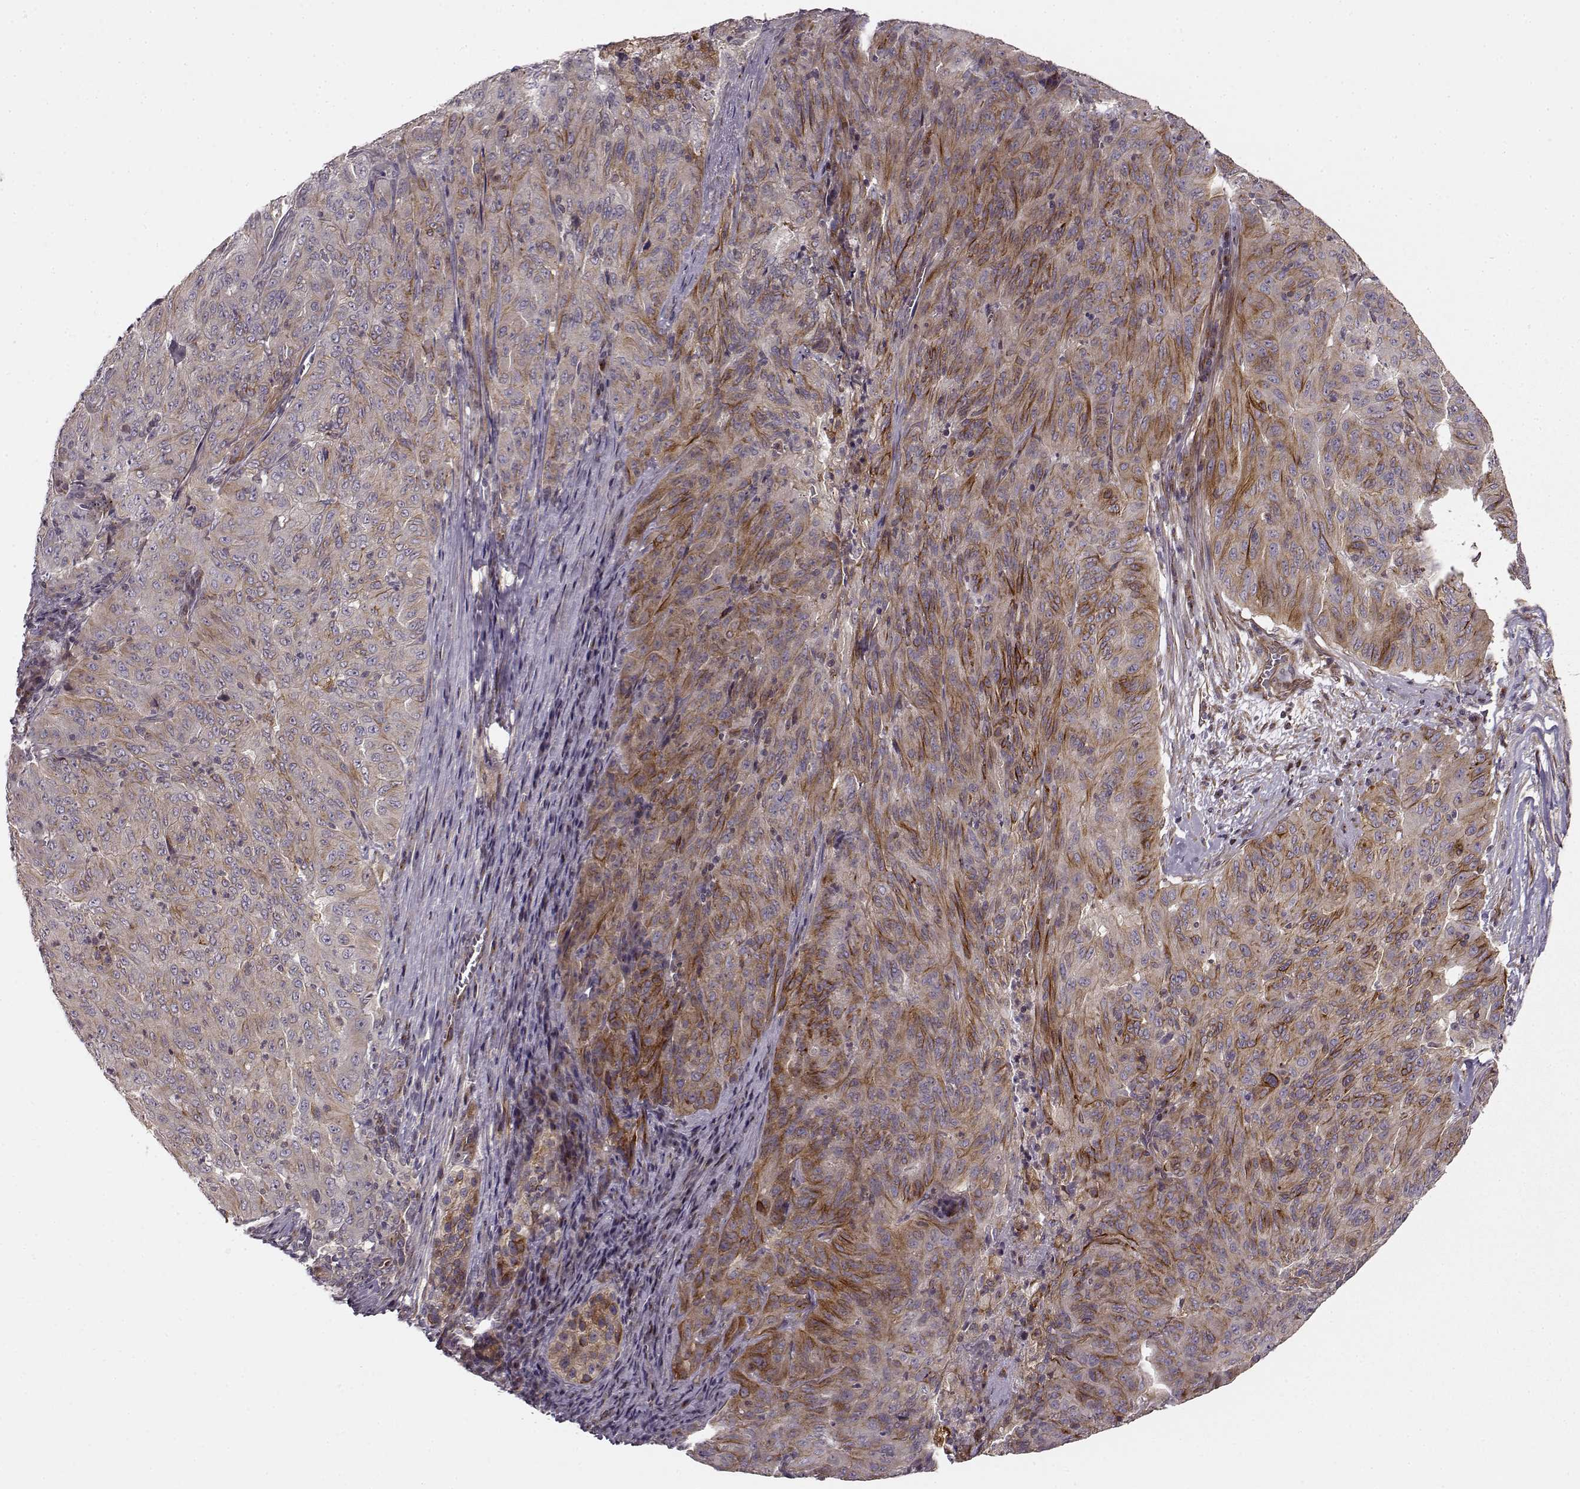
{"staining": {"intensity": "moderate", "quantity": "25%-75%", "location": "cytoplasmic/membranous"}, "tissue": "pancreatic cancer", "cell_type": "Tumor cells", "image_type": "cancer", "snomed": [{"axis": "morphology", "description": "Adenocarcinoma, NOS"}, {"axis": "topography", "description": "Pancreas"}], "caption": "Immunohistochemistry (IHC) staining of pancreatic adenocarcinoma, which demonstrates medium levels of moderate cytoplasmic/membranous expression in approximately 25%-75% of tumor cells indicating moderate cytoplasmic/membranous protein staining. The staining was performed using DAB (3,3'-diaminobenzidine) (brown) for protein detection and nuclei were counterstained in hematoxylin (blue).", "gene": "MTR", "patient": {"sex": "male", "age": 63}}